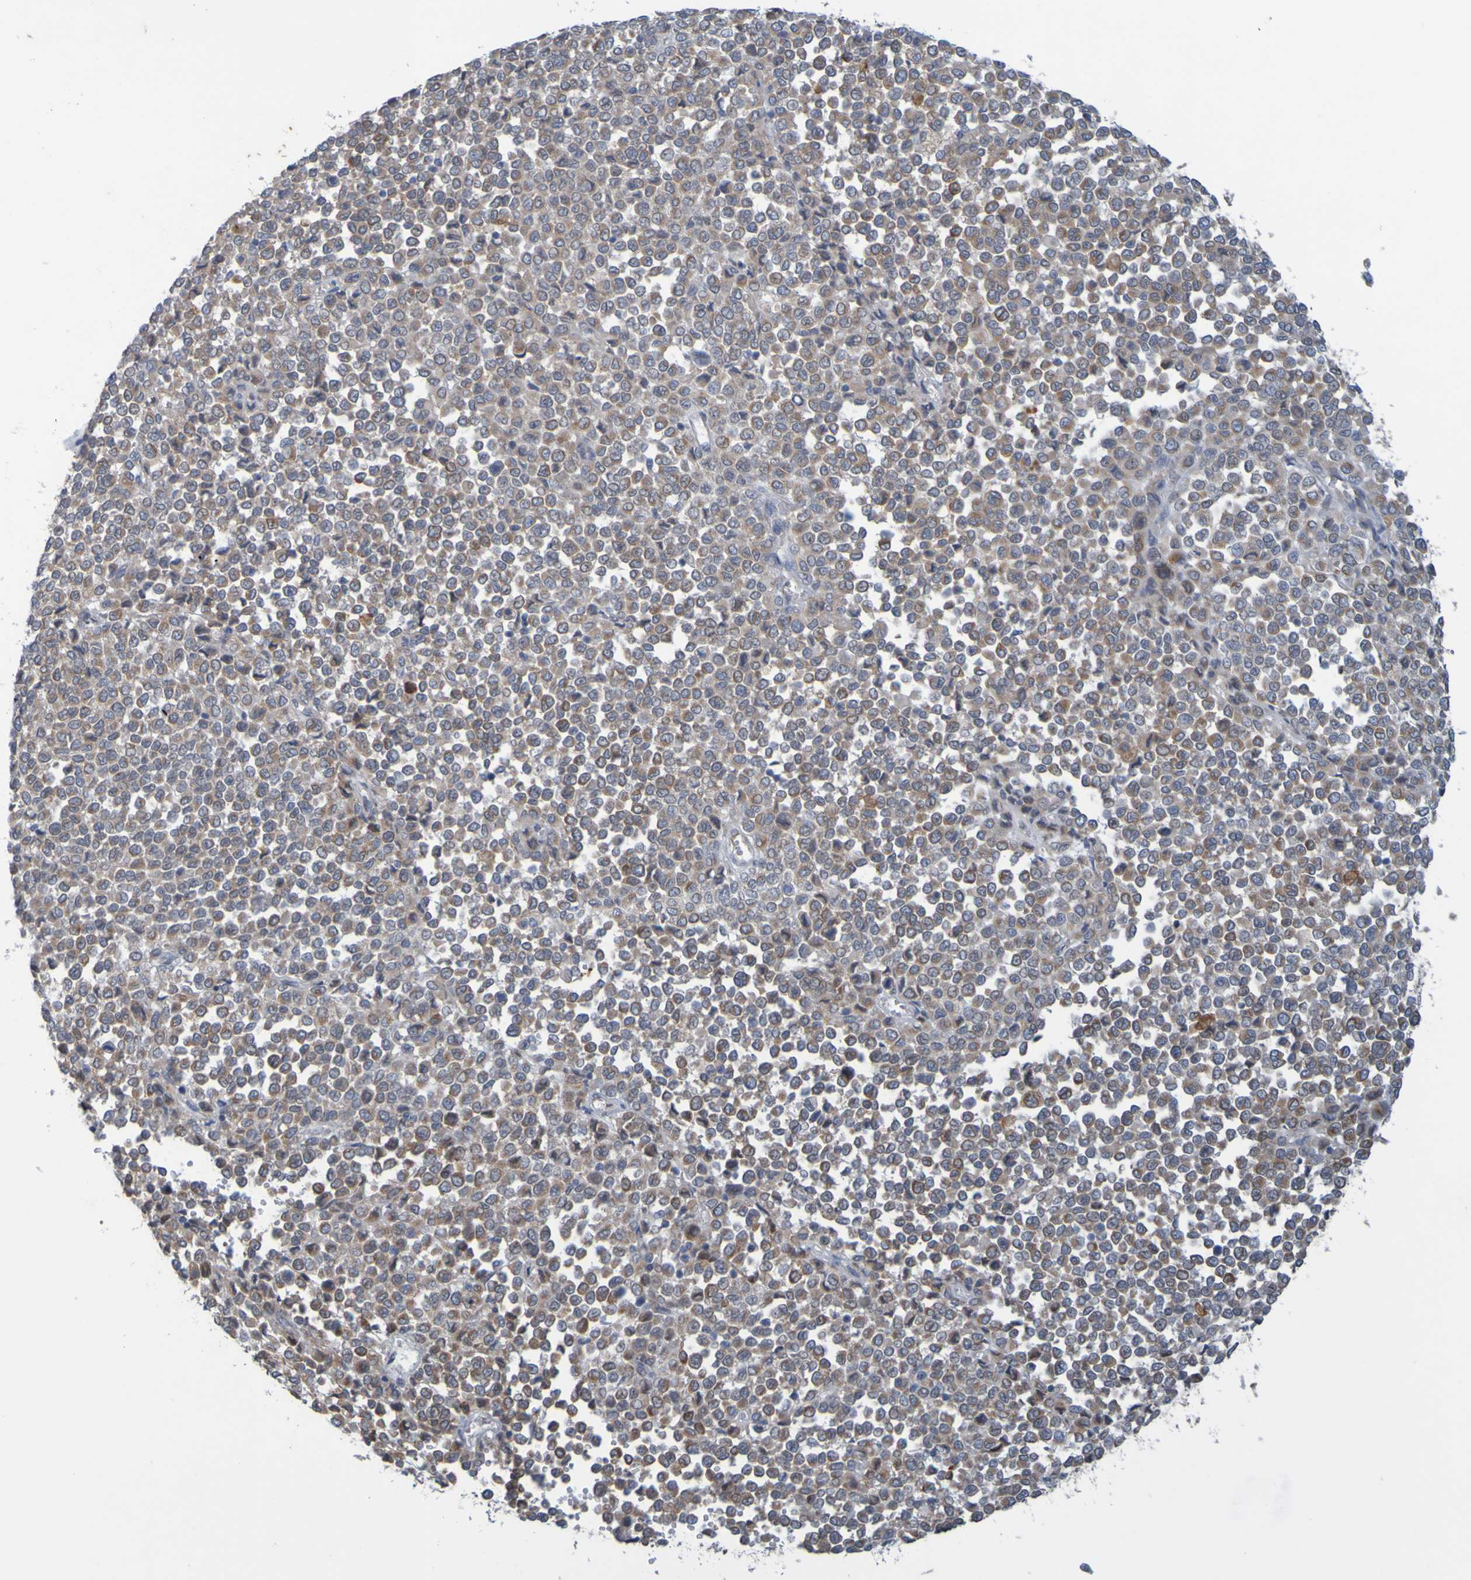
{"staining": {"intensity": "moderate", "quantity": ">75%", "location": "cytoplasmic/membranous"}, "tissue": "melanoma", "cell_type": "Tumor cells", "image_type": "cancer", "snomed": [{"axis": "morphology", "description": "Malignant melanoma, Metastatic site"}, {"axis": "topography", "description": "Pancreas"}], "caption": "Malignant melanoma (metastatic site) was stained to show a protein in brown. There is medium levels of moderate cytoplasmic/membranous expression in approximately >75% of tumor cells.", "gene": "MOGS", "patient": {"sex": "female", "age": 30}}